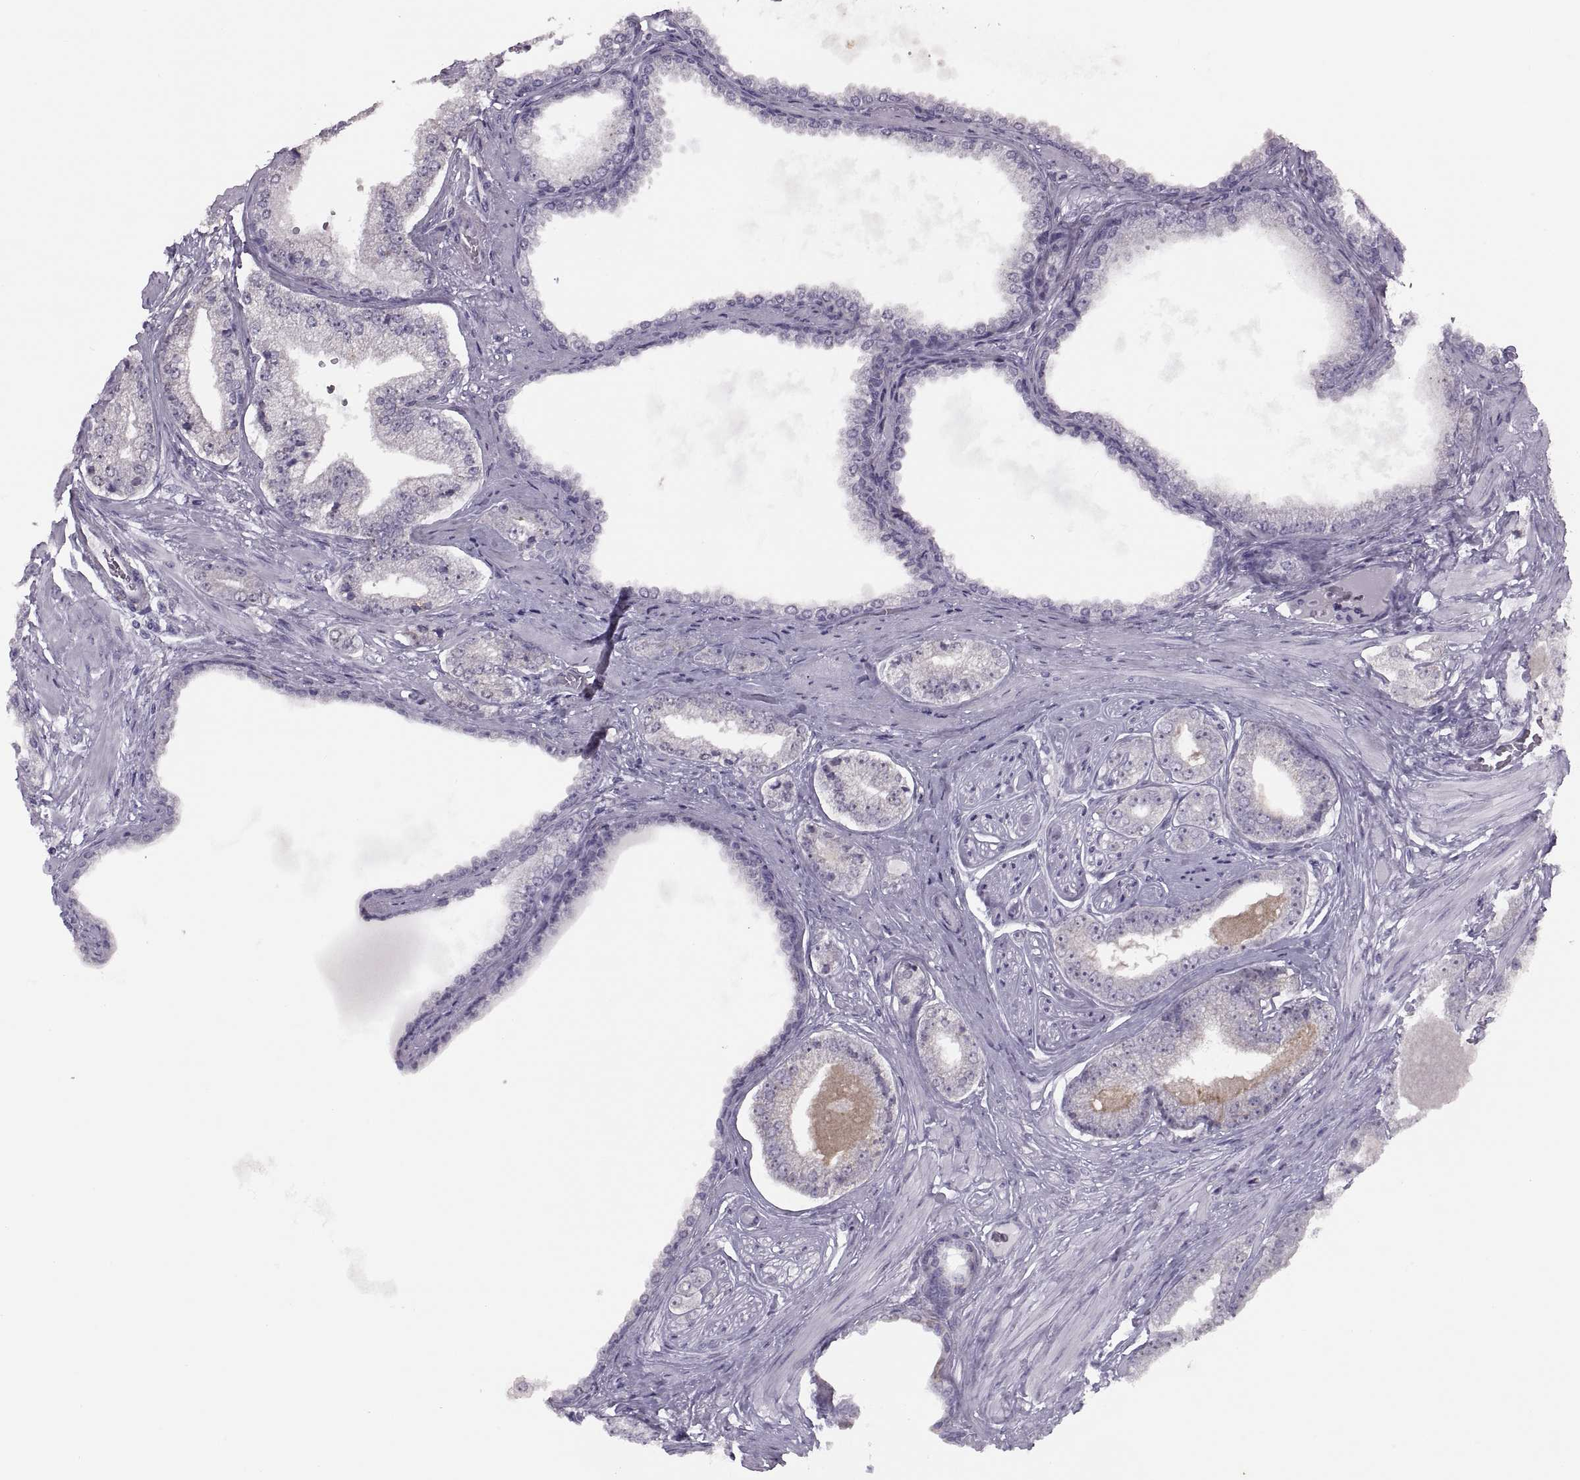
{"staining": {"intensity": "negative", "quantity": "none", "location": "none"}, "tissue": "prostate cancer", "cell_type": "Tumor cells", "image_type": "cancer", "snomed": [{"axis": "morphology", "description": "Adenocarcinoma, NOS"}, {"axis": "topography", "description": "Prostate"}], "caption": "DAB immunohistochemical staining of human prostate adenocarcinoma shows no significant expression in tumor cells.", "gene": "ASIC2", "patient": {"sex": "male", "age": 64}}